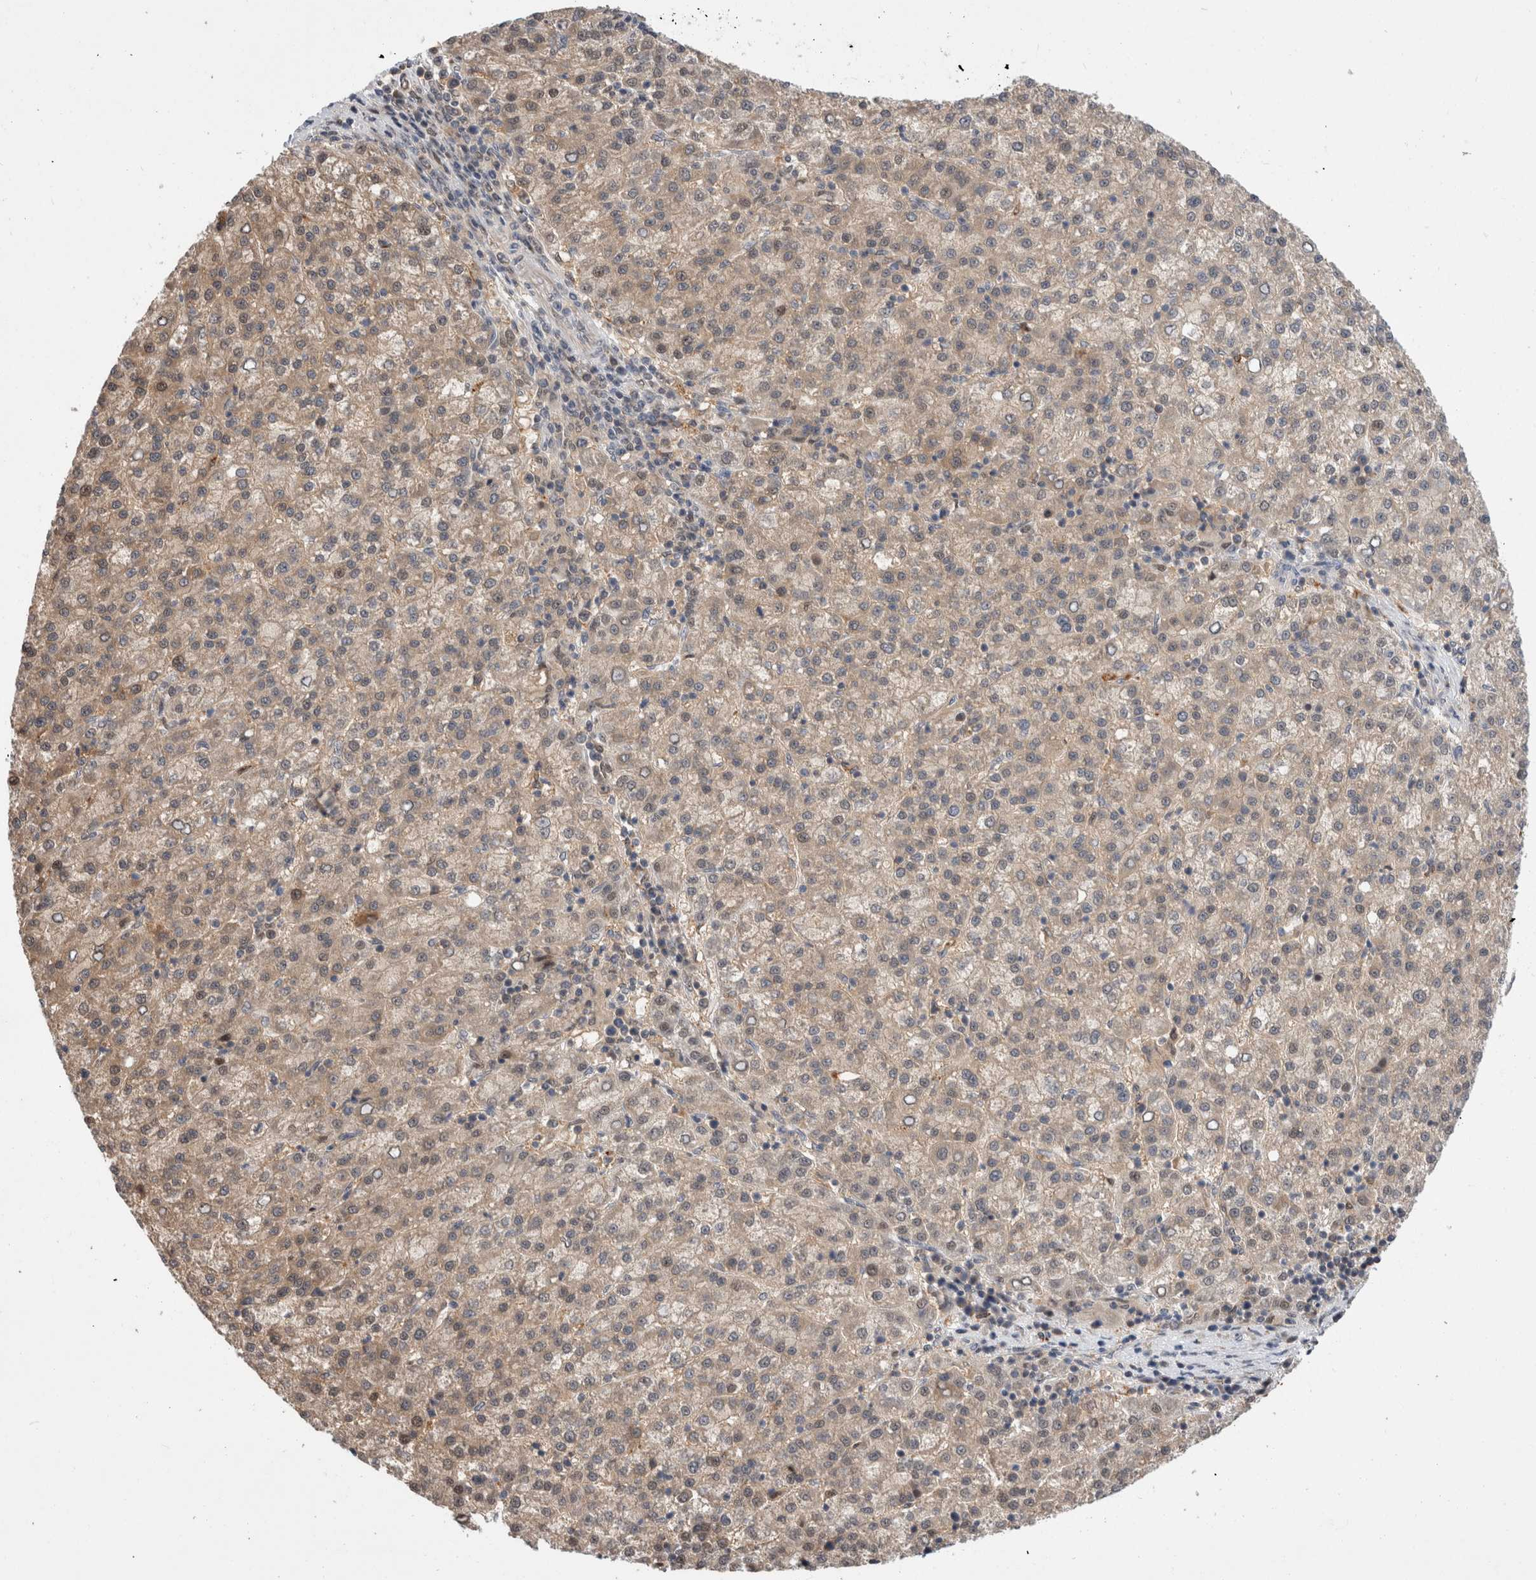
{"staining": {"intensity": "weak", "quantity": ">75%", "location": "cytoplasmic/membranous"}, "tissue": "liver cancer", "cell_type": "Tumor cells", "image_type": "cancer", "snomed": [{"axis": "morphology", "description": "Carcinoma, Hepatocellular, NOS"}, {"axis": "topography", "description": "Liver"}], "caption": "An image of human liver cancer stained for a protein reveals weak cytoplasmic/membranous brown staining in tumor cells.", "gene": "MRPL37", "patient": {"sex": "female", "age": 58}}